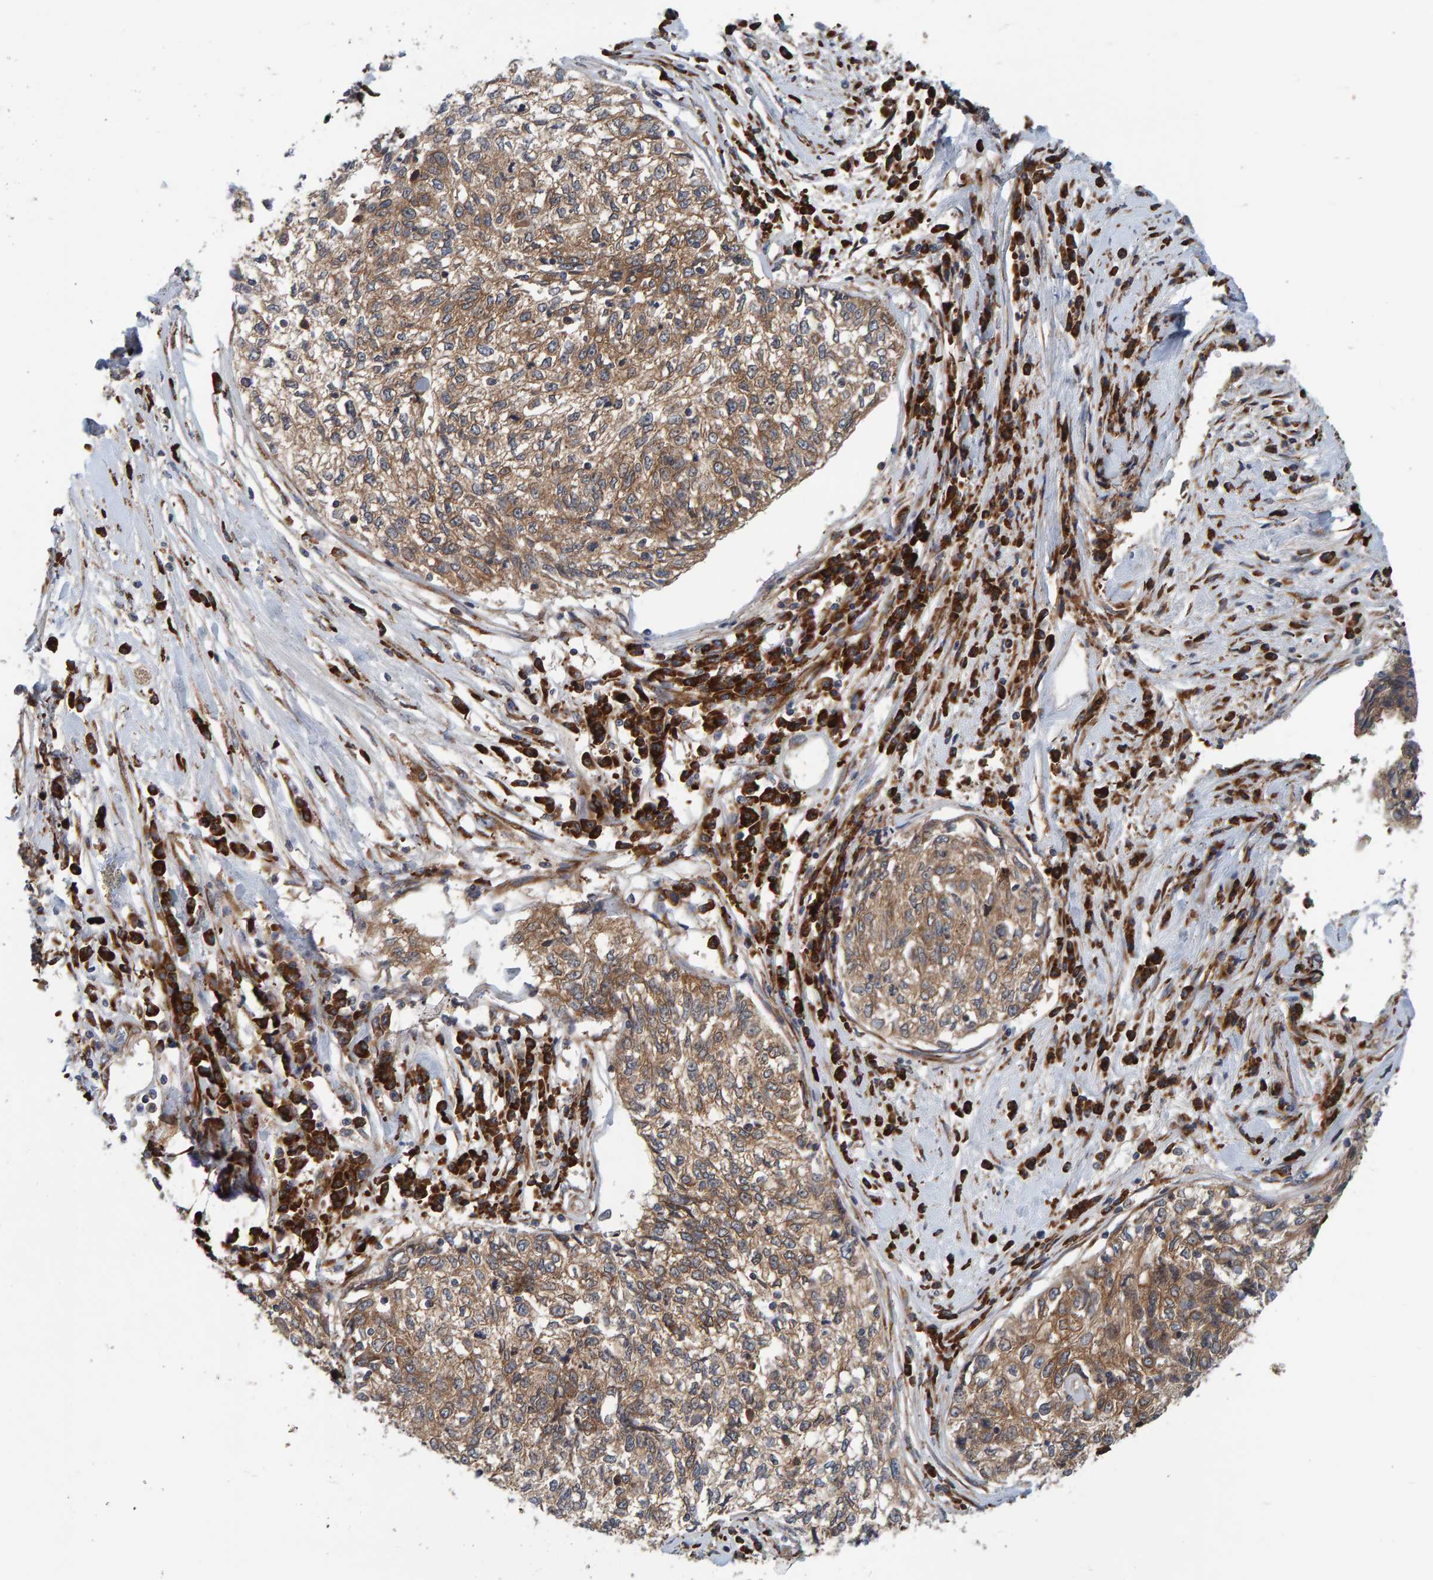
{"staining": {"intensity": "moderate", "quantity": ">75%", "location": "cytoplasmic/membranous"}, "tissue": "cervical cancer", "cell_type": "Tumor cells", "image_type": "cancer", "snomed": [{"axis": "morphology", "description": "Squamous cell carcinoma, NOS"}, {"axis": "topography", "description": "Cervix"}], "caption": "Protein expression analysis of human cervical squamous cell carcinoma reveals moderate cytoplasmic/membranous staining in approximately >75% of tumor cells.", "gene": "BAIAP2", "patient": {"sex": "female", "age": 57}}